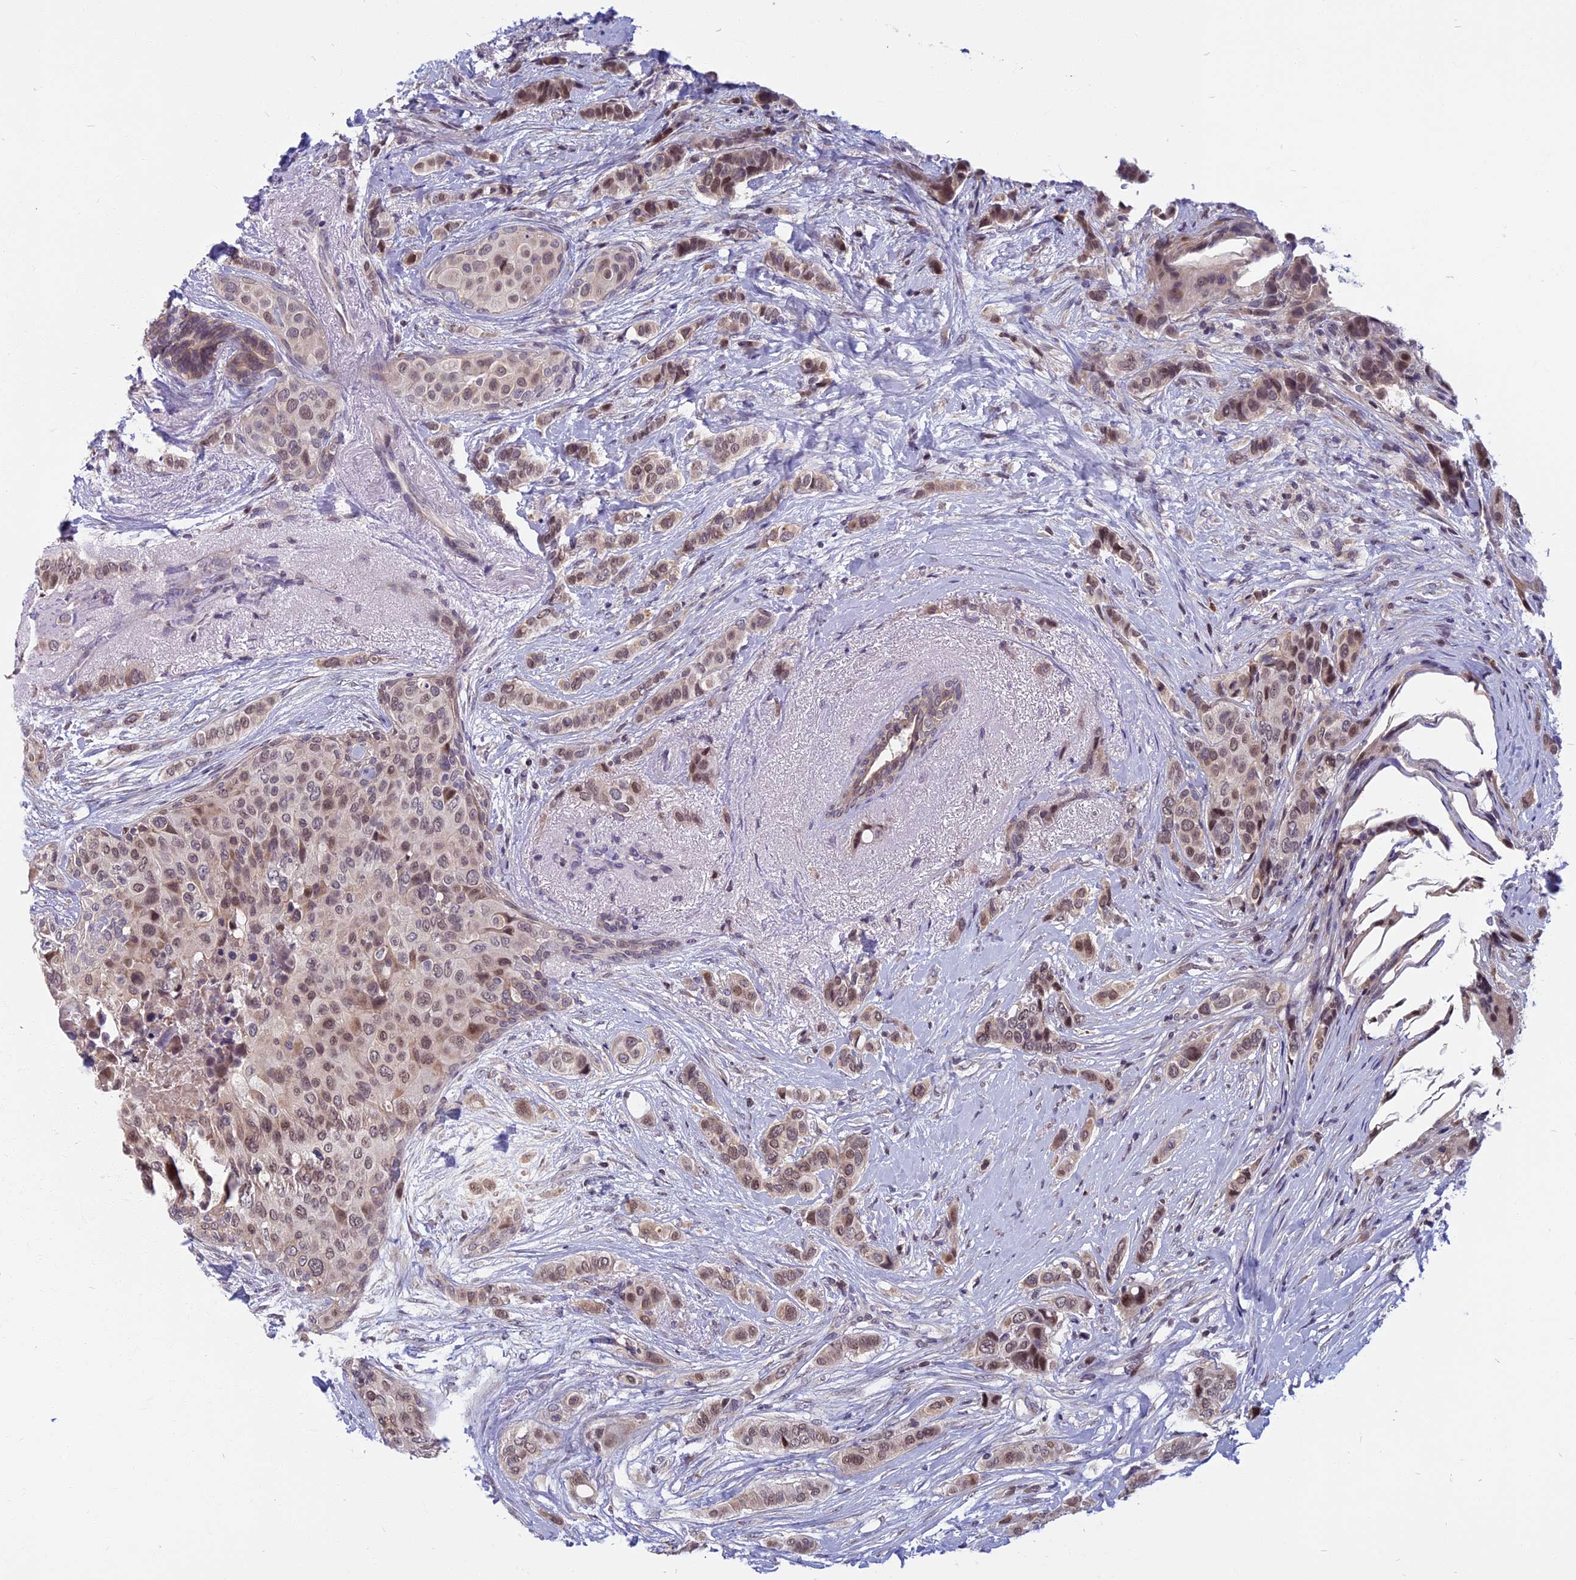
{"staining": {"intensity": "weak", "quantity": "25%-75%", "location": "cytoplasmic/membranous,nuclear"}, "tissue": "breast cancer", "cell_type": "Tumor cells", "image_type": "cancer", "snomed": [{"axis": "morphology", "description": "Lobular carcinoma"}, {"axis": "topography", "description": "Breast"}], "caption": "Human breast lobular carcinoma stained with a protein marker shows weak staining in tumor cells.", "gene": "CCDC113", "patient": {"sex": "female", "age": 51}}